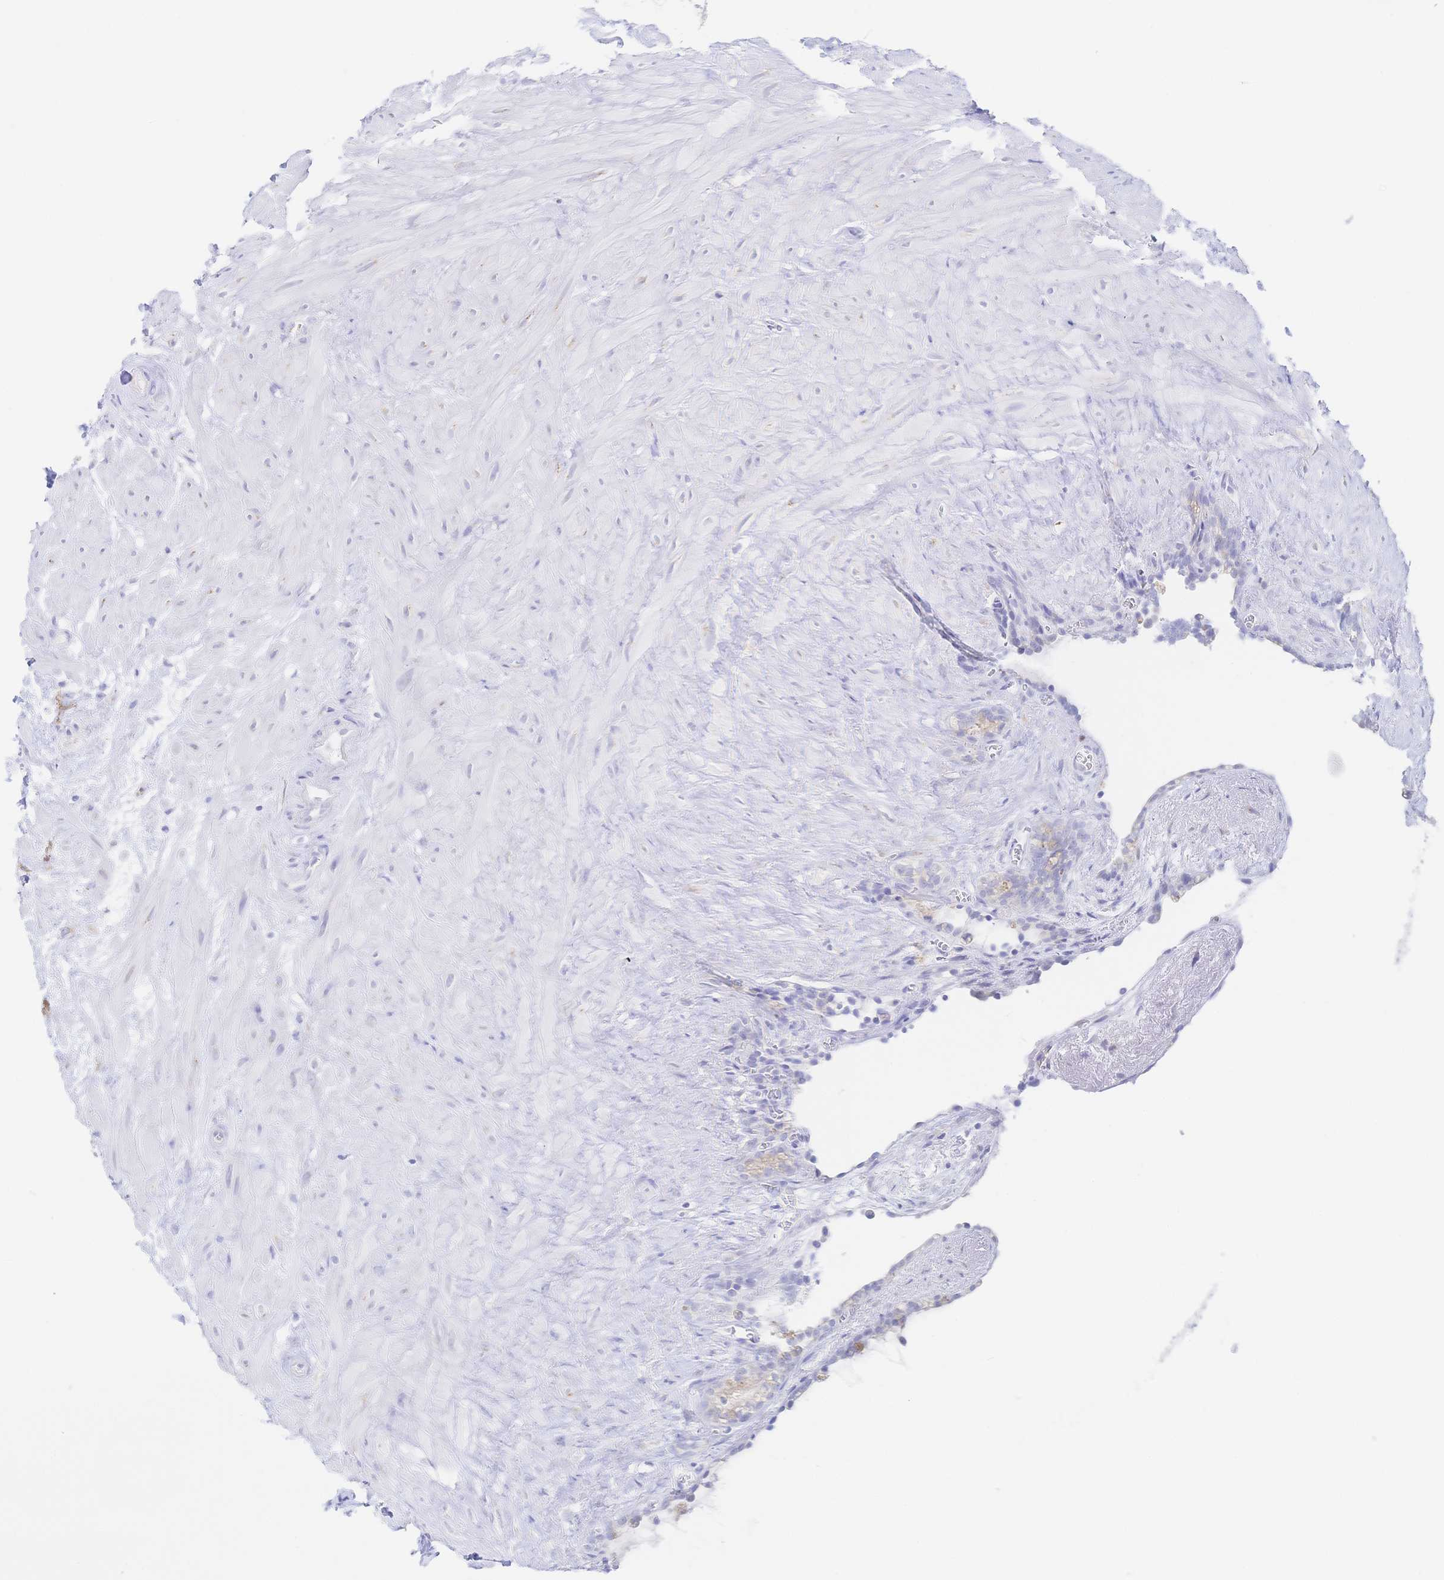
{"staining": {"intensity": "negative", "quantity": "none", "location": "none"}, "tissue": "seminal vesicle", "cell_type": "Glandular cells", "image_type": "normal", "snomed": [{"axis": "morphology", "description": "Normal tissue, NOS"}, {"axis": "topography", "description": "Seminal veicle"}], "caption": "This is a micrograph of IHC staining of unremarkable seminal vesicle, which shows no positivity in glandular cells.", "gene": "SIAH3", "patient": {"sex": "male", "age": 76}}